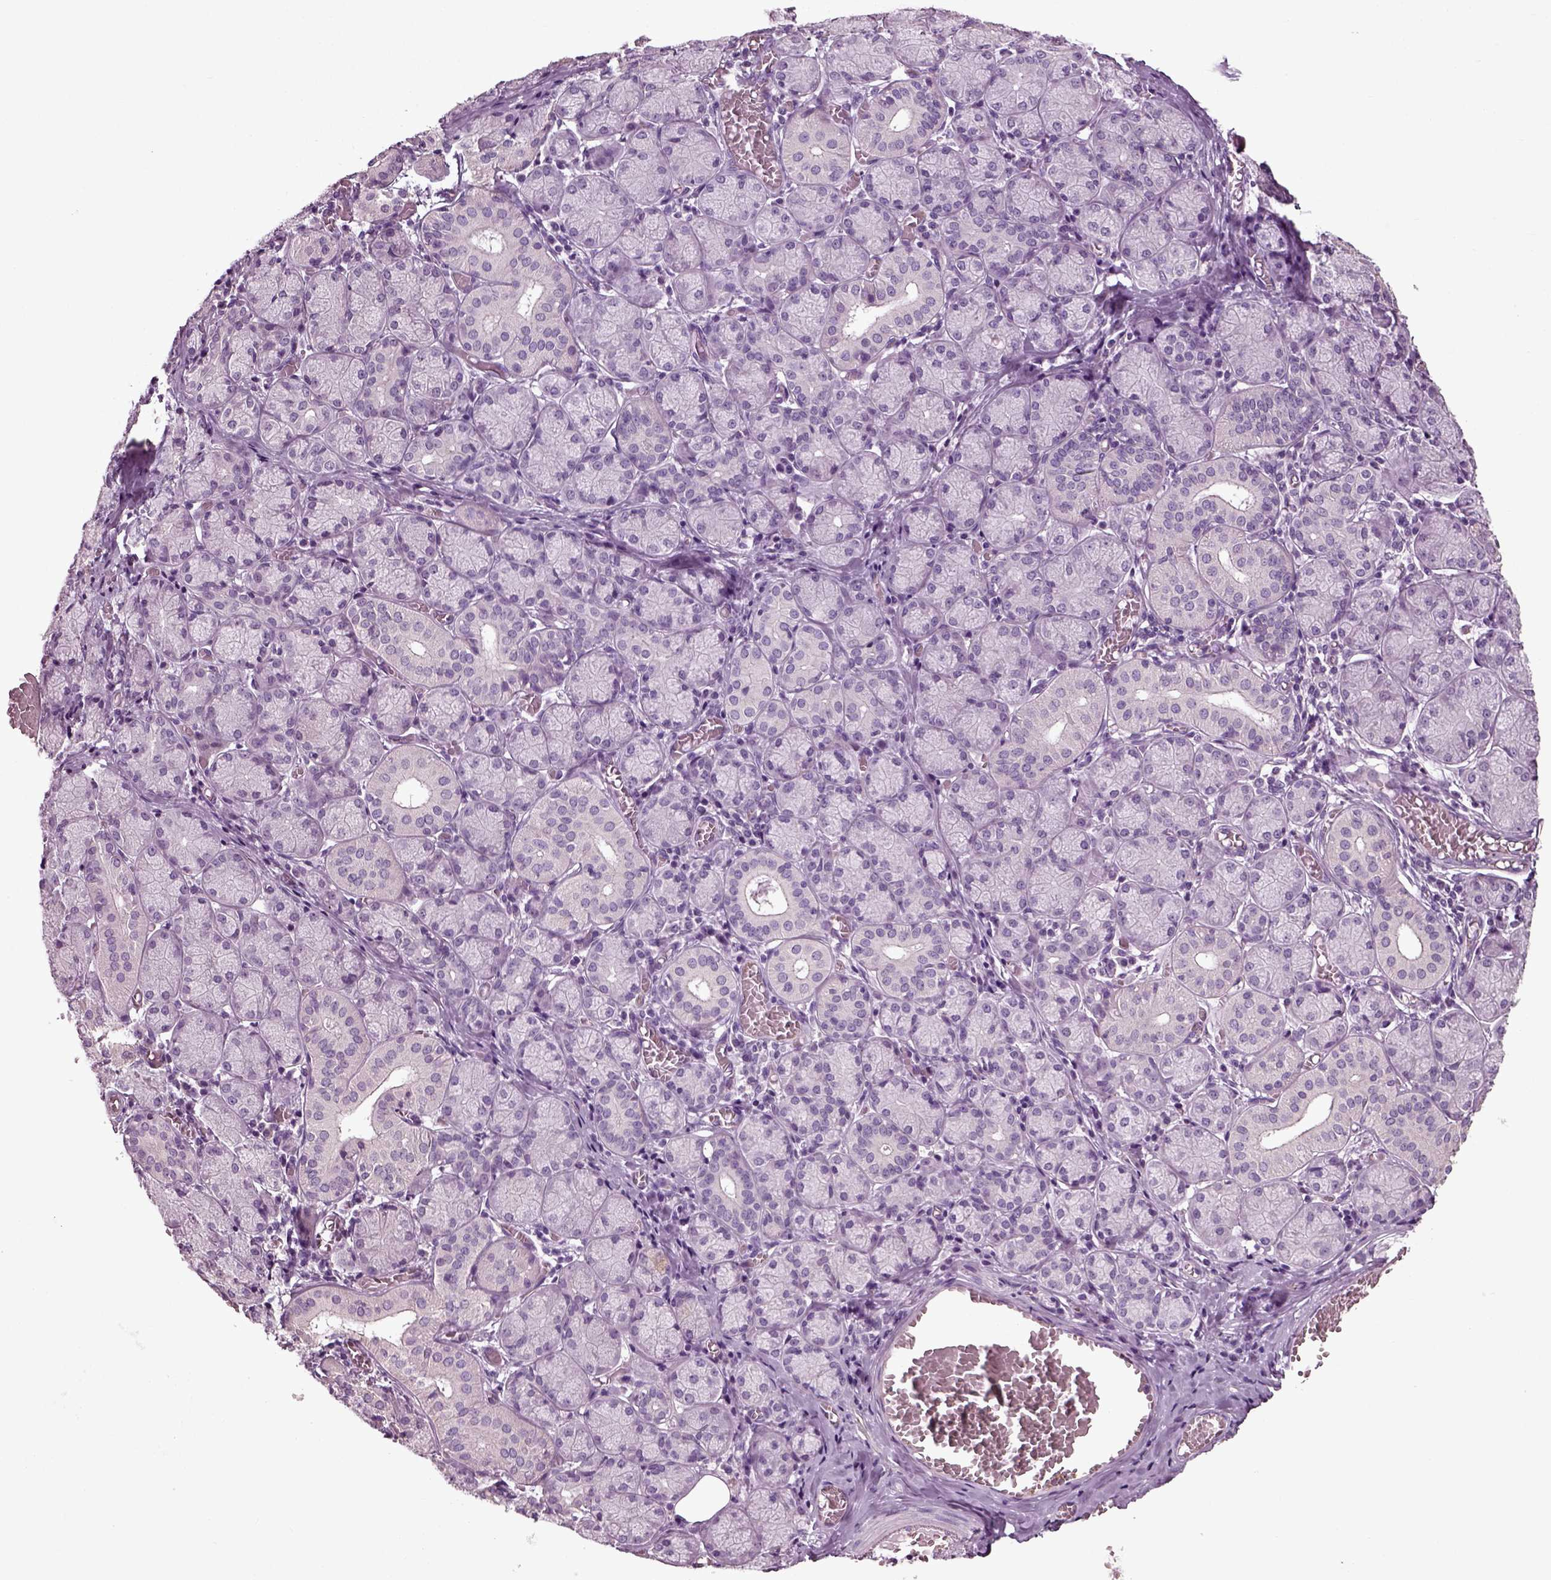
{"staining": {"intensity": "negative", "quantity": "none", "location": "none"}, "tissue": "salivary gland", "cell_type": "Glandular cells", "image_type": "normal", "snomed": [{"axis": "morphology", "description": "Normal tissue, NOS"}, {"axis": "topography", "description": "Salivary gland"}, {"axis": "topography", "description": "Peripheral nerve tissue"}], "caption": "Protein analysis of unremarkable salivary gland shows no significant staining in glandular cells.", "gene": "DEFB118", "patient": {"sex": "female", "age": 24}}